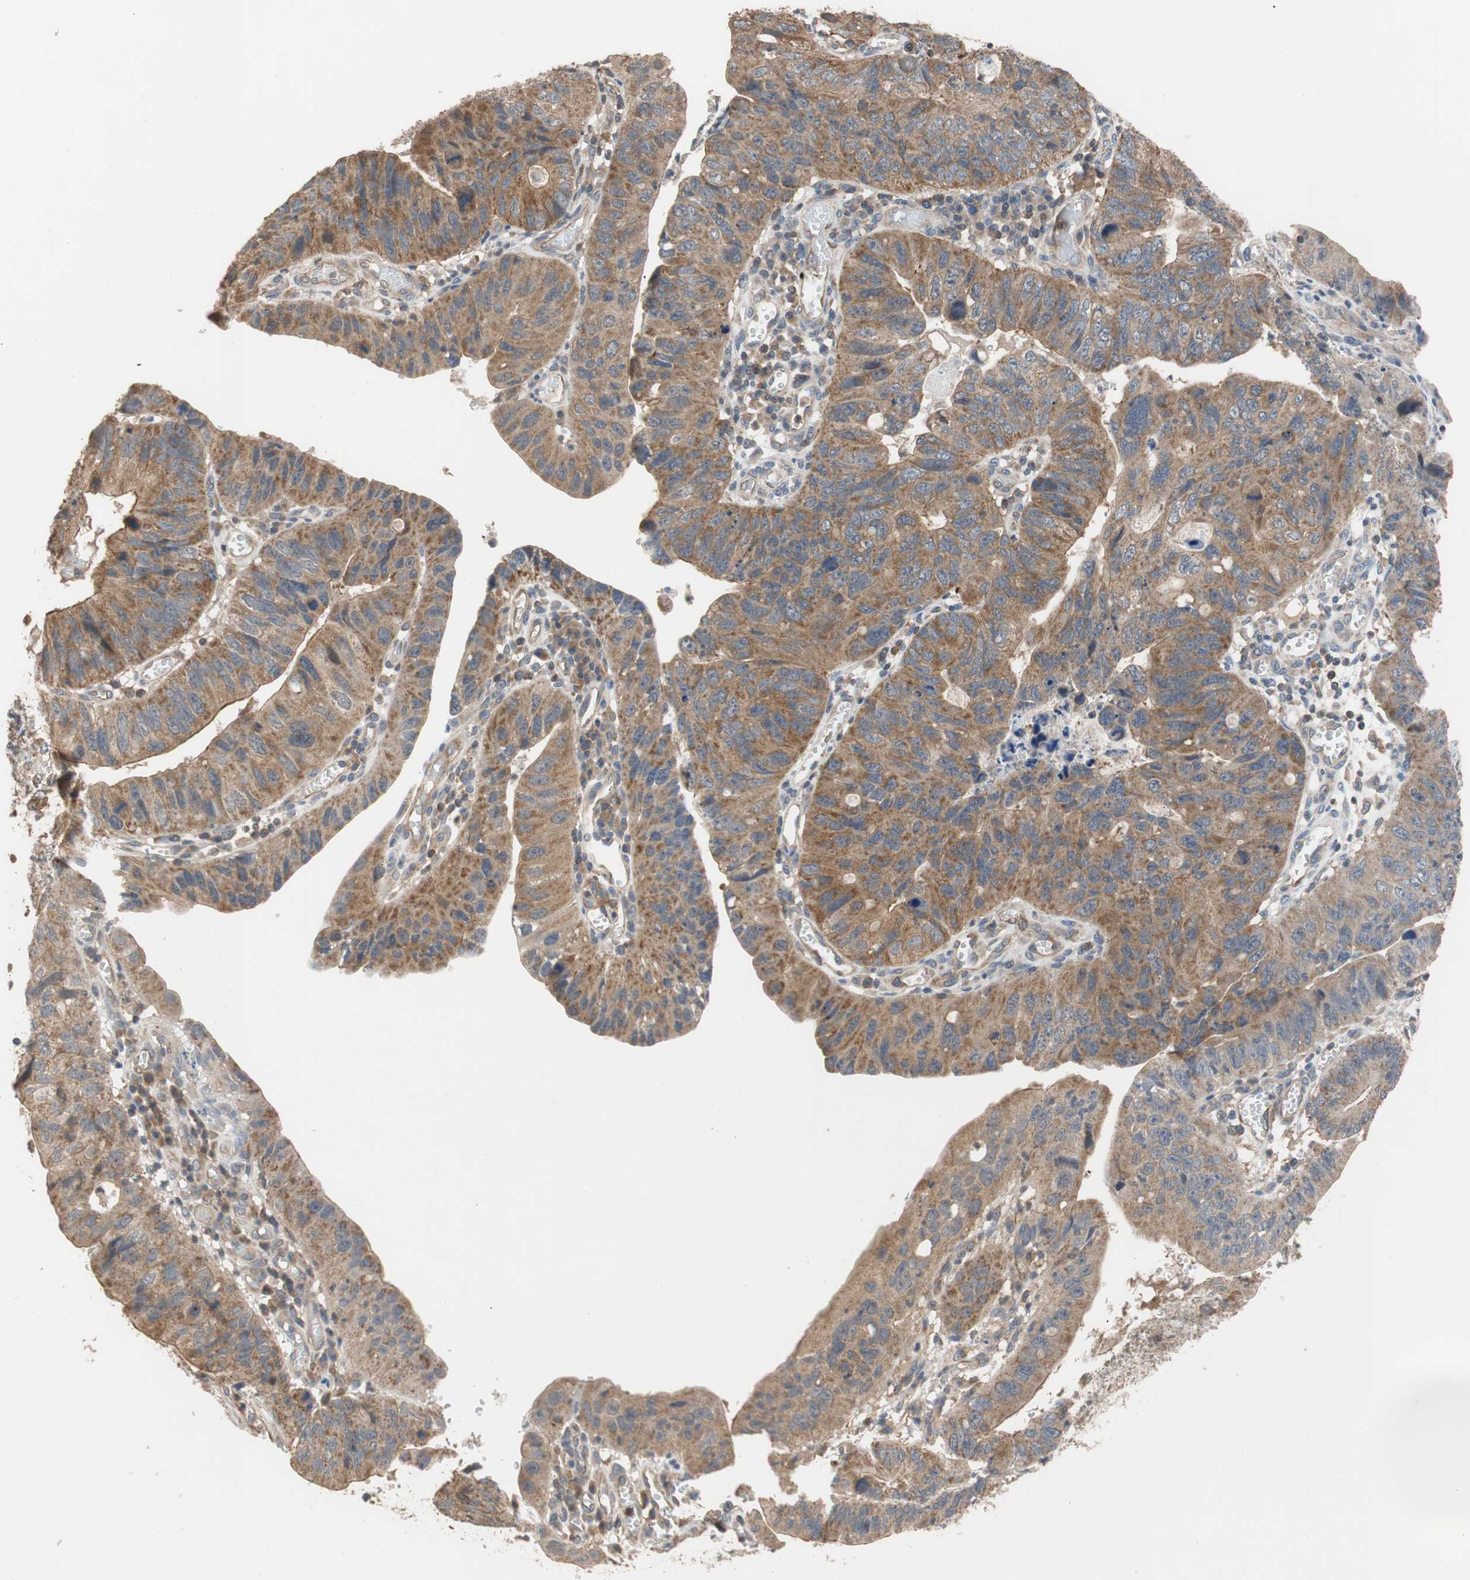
{"staining": {"intensity": "moderate", "quantity": ">75%", "location": "cytoplasmic/membranous"}, "tissue": "stomach cancer", "cell_type": "Tumor cells", "image_type": "cancer", "snomed": [{"axis": "morphology", "description": "Adenocarcinoma, NOS"}, {"axis": "topography", "description": "Stomach"}], "caption": "The photomicrograph exhibits immunohistochemical staining of stomach cancer. There is moderate cytoplasmic/membranous expression is seen in approximately >75% of tumor cells.", "gene": "MAP4K2", "patient": {"sex": "male", "age": 59}}